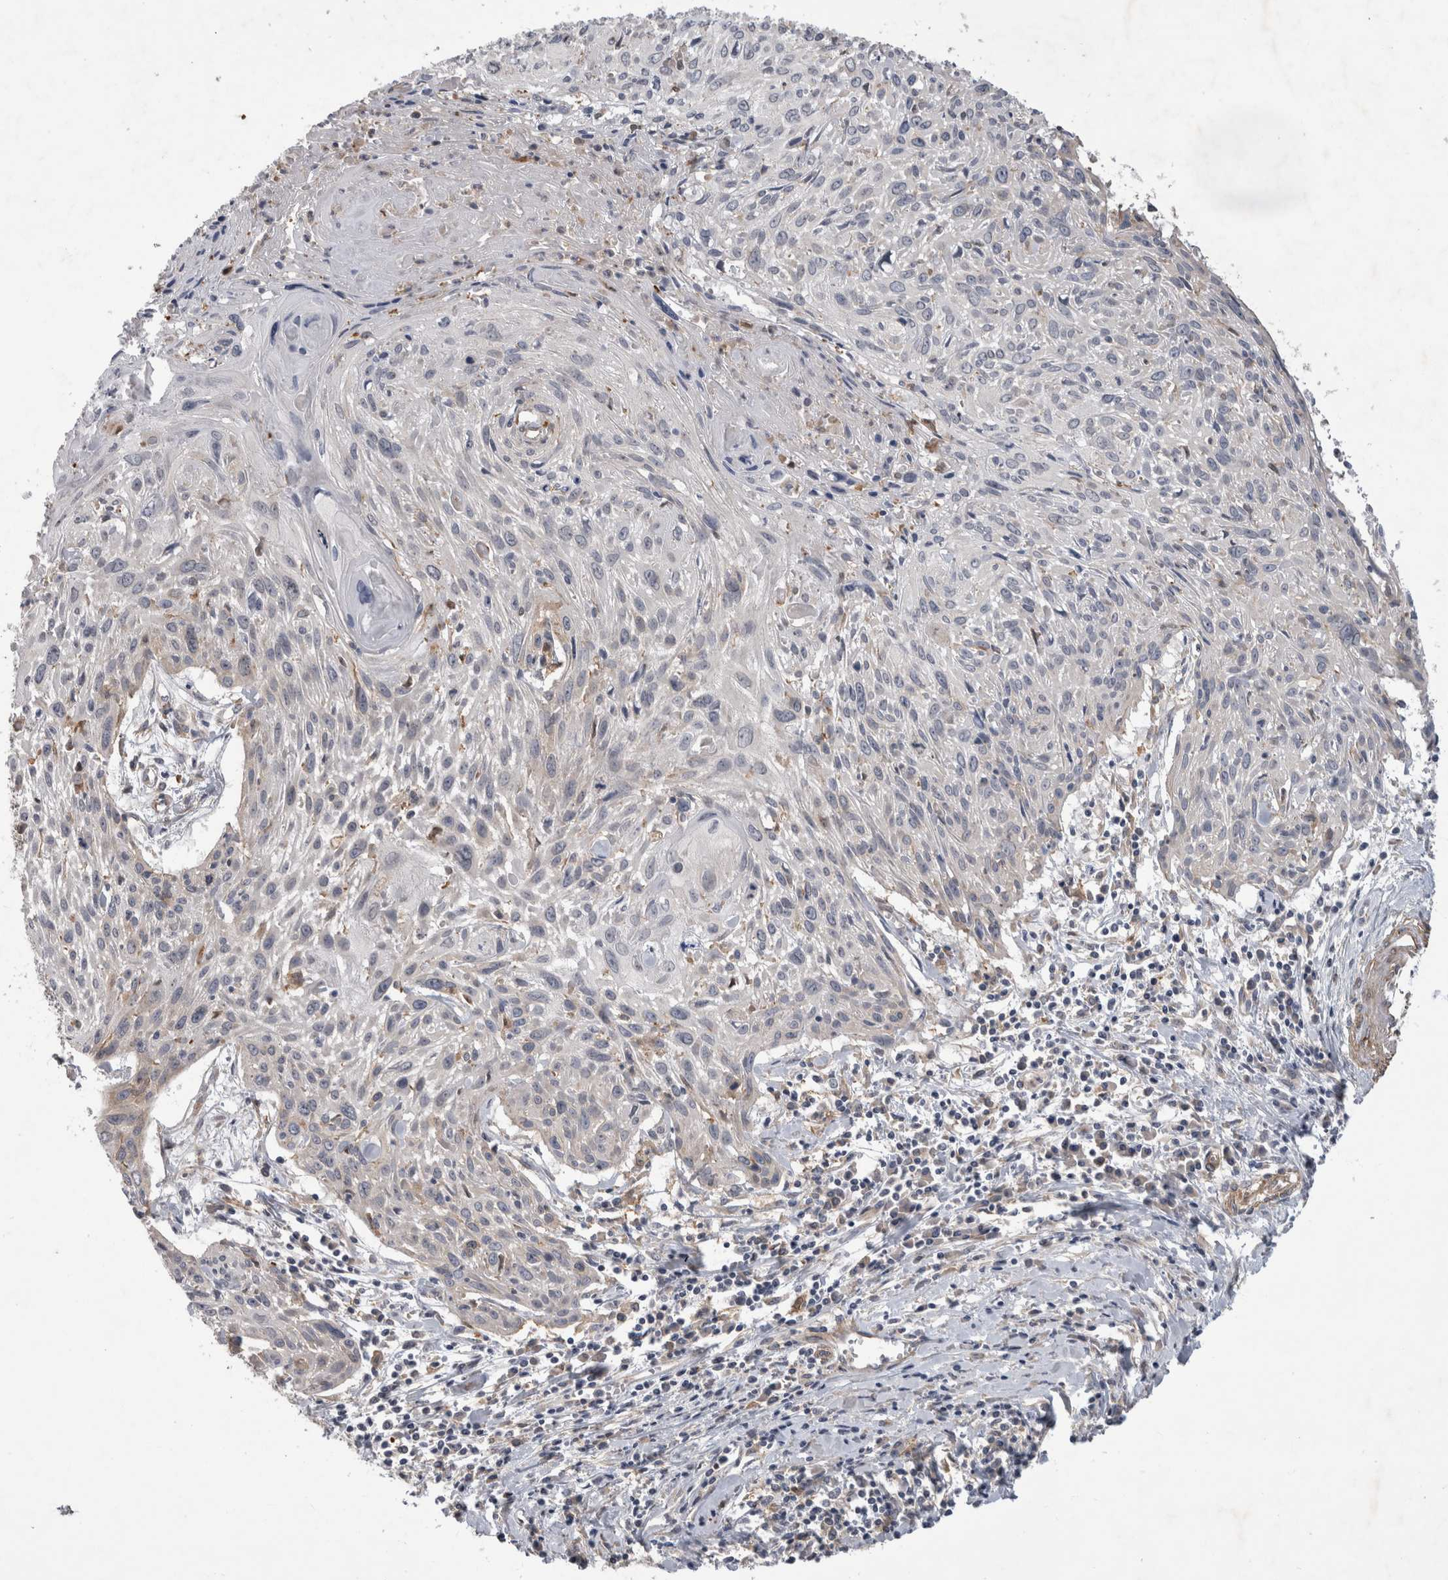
{"staining": {"intensity": "negative", "quantity": "none", "location": "none"}, "tissue": "cervical cancer", "cell_type": "Tumor cells", "image_type": "cancer", "snomed": [{"axis": "morphology", "description": "Squamous cell carcinoma, NOS"}, {"axis": "topography", "description": "Cervix"}], "caption": "IHC histopathology image of cervical squamous cell carcinoma stained for a protein (brown), which exhibits no staining in tumor cells.", "gene": "ANKFY1", "patient": {"sex": "female", "age": 51}}